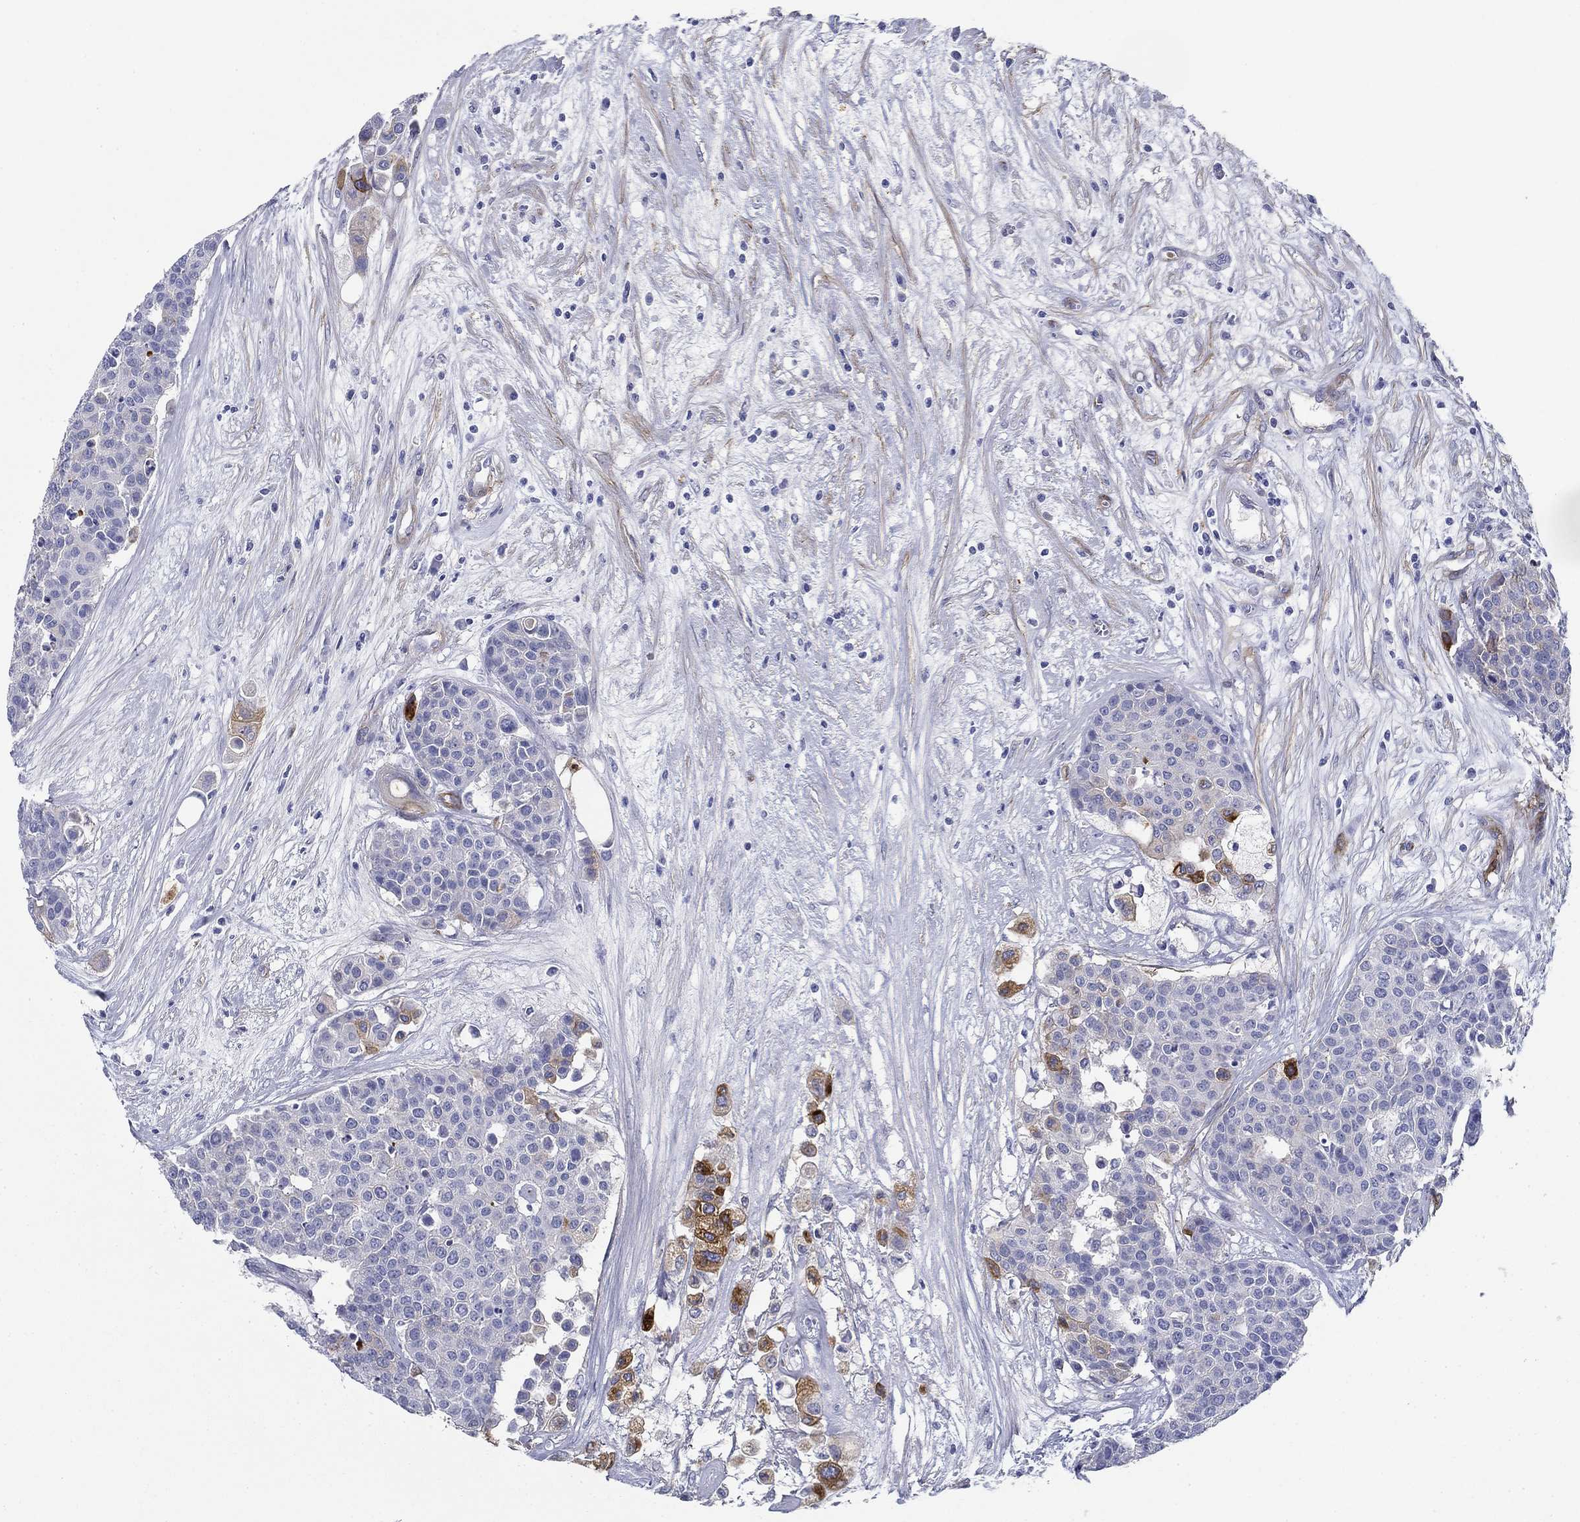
{"staining": {"intensity": "negative", "quantity": "none", "location": "none"}, "tissue": "carcinoid", "cell_type": "Tumor cells", "image_type": "cancer", "snomed": [{"axis": "morphology", "description": "Carcinoid, malignant, NOS"}, {"axis": "topography", "description": "Colon"}], "caption": "High magnification brightfield microscopy of carcinoid (malignant) stained with DAB (brown) and counterstained with hematoxylin (blue): tumor cells show no significant positivity.", "gene": "GPC1", "patient": {"sex": "male", "age": 81}}